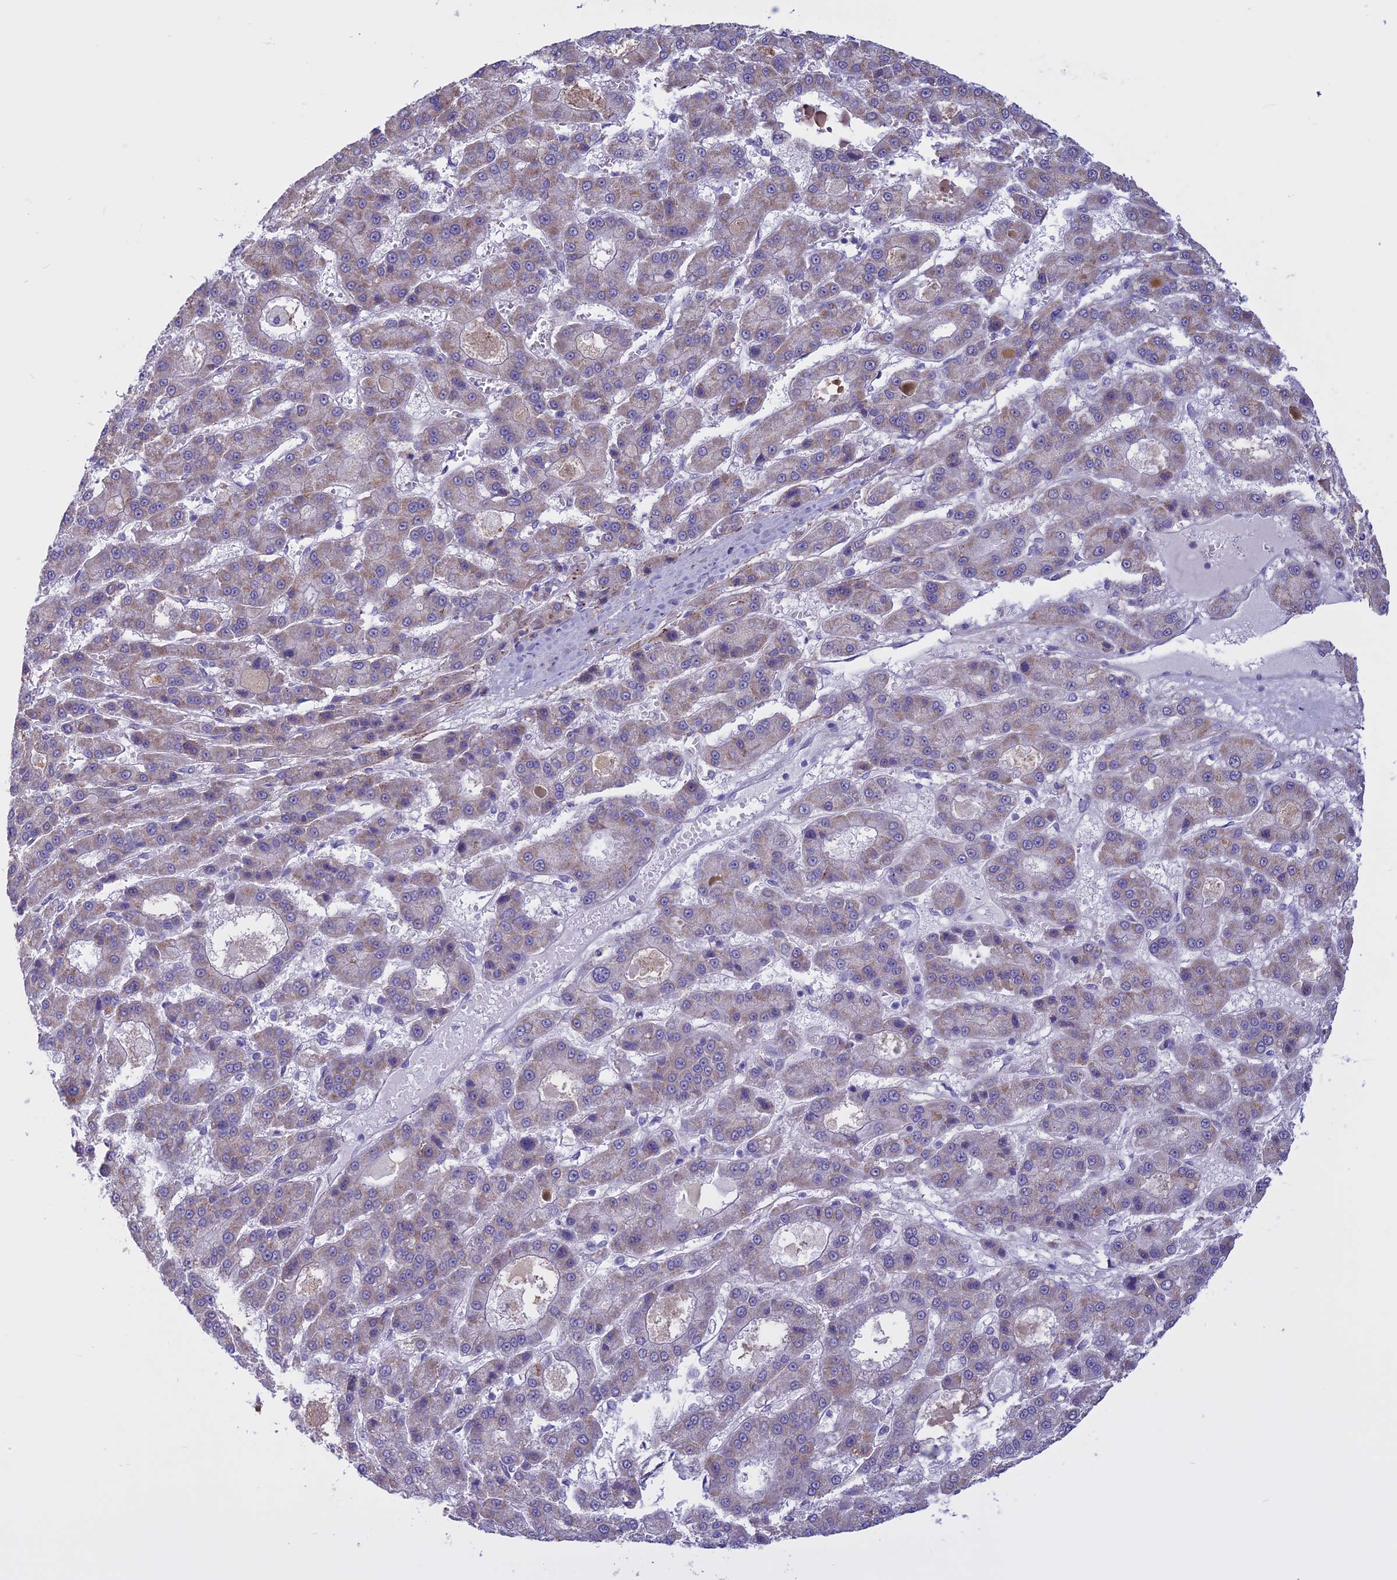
{"staining": {"intensity": "weak", "quantity": "<25%", "location": "cytoplasmic/membranous"}, "tissue": "liver cancer", "cell_type": "Tumor cells", "image_type": "cancer", "snomed": [{"axis": "morphology", "description": "Carcinoma, Hepatocellular, NOS"}, {"axis": "topography", "description": "Liver"}], "caption": "A histopathology image of human hepatocellular carcinoma (liver) is negative for staining in tumor cells.", "gene": "SPHKAP", "patient": {"sex": "male", "age": 70}}